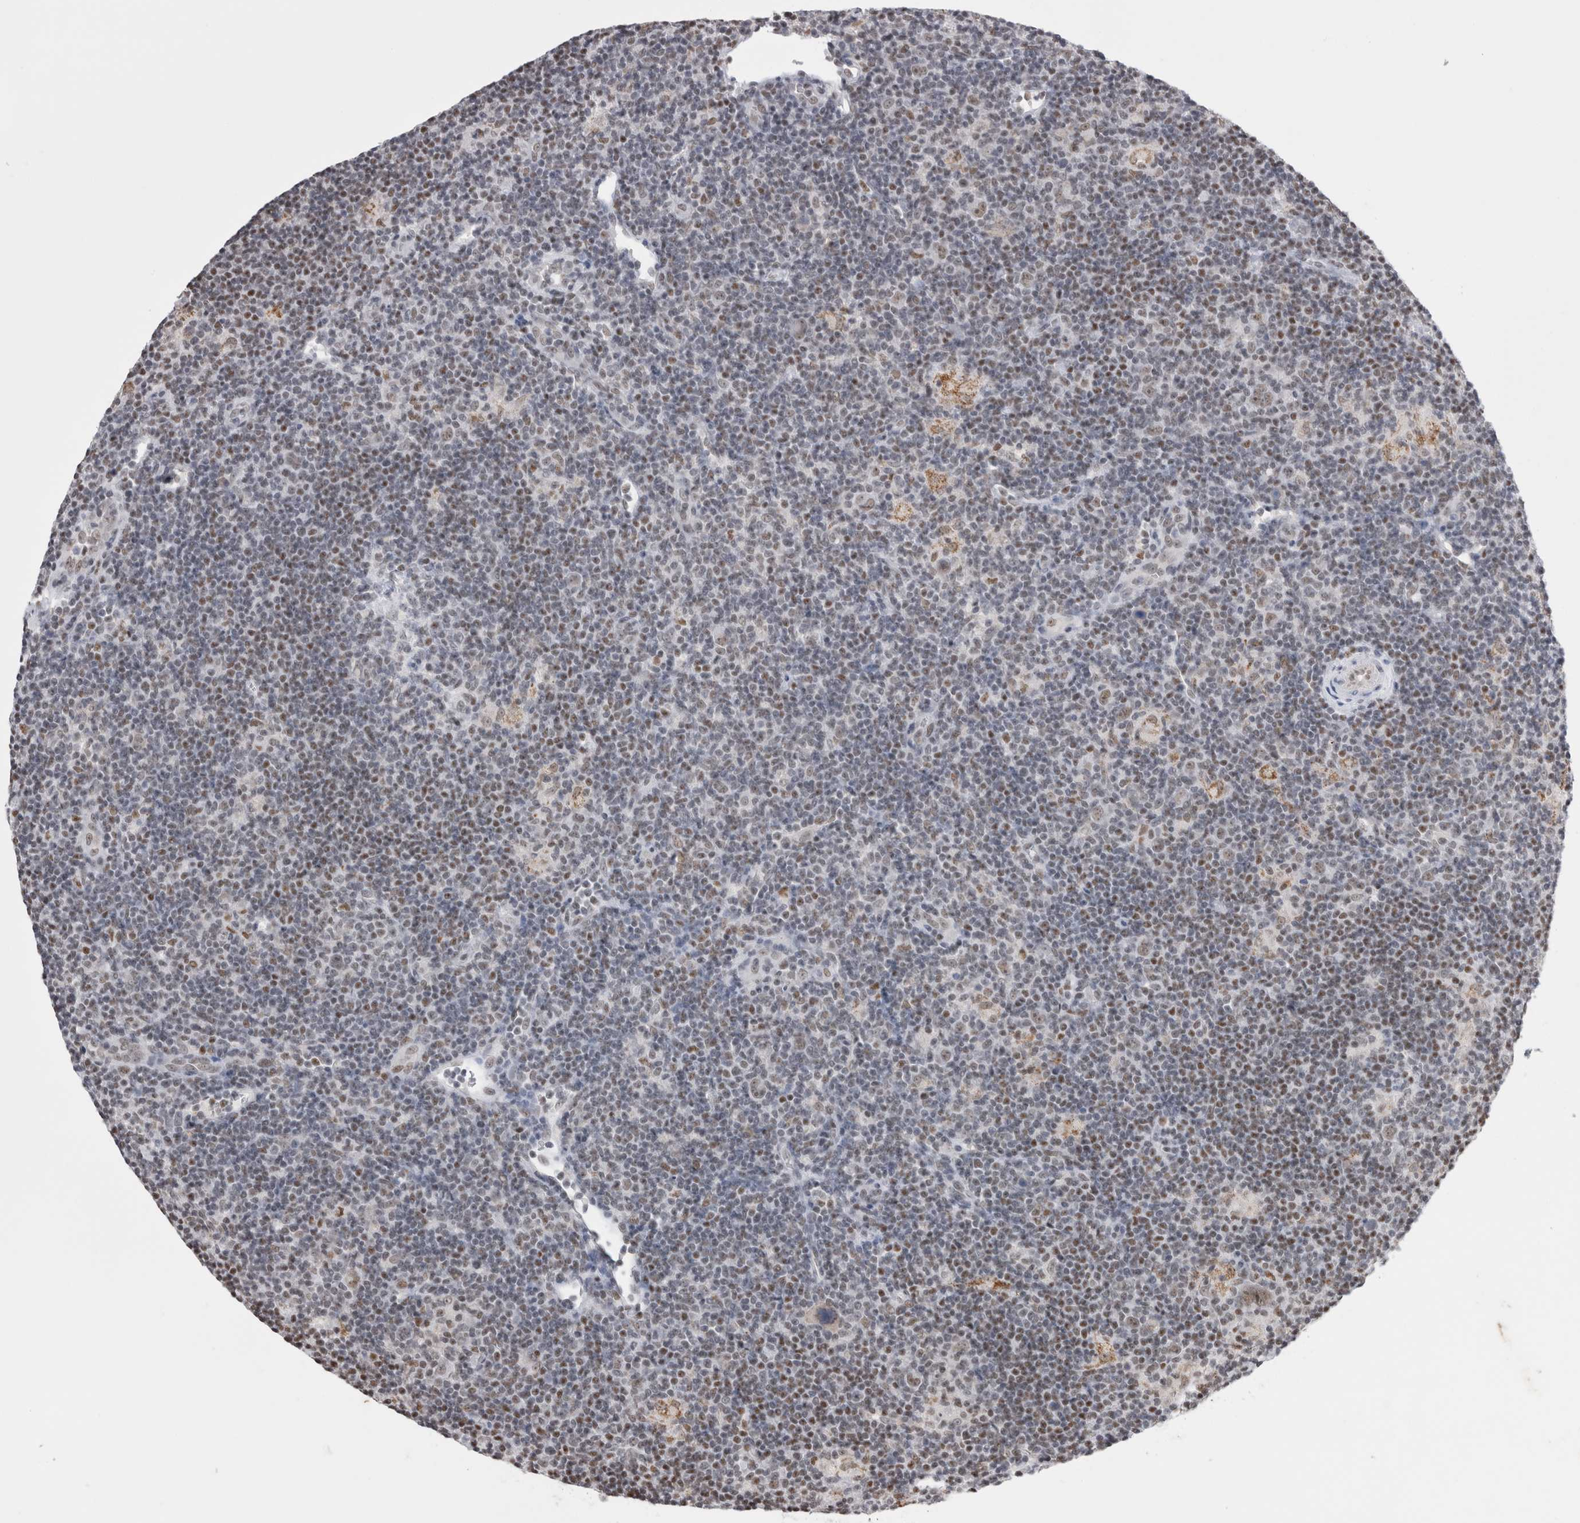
{"staining": {"intensity": "weak", "quantity": ">75%", "location": "nuclear"}, "tissue": "lymphoma", "cell_type": "Tumor cells", "image_type": "cancer", "snomed": [{"axis": "morphology", "description": "Hodgkin's disease, NOS"}, {"axis": "topography", "description": "Lymph node"}], "caption": "Brown immunohistochemical staining in lymphoma shows weak nuclear staining in approximately >75% of tumor cells.", "gene": "DAXX", "patient": {"sex": "female", "age": 57}}